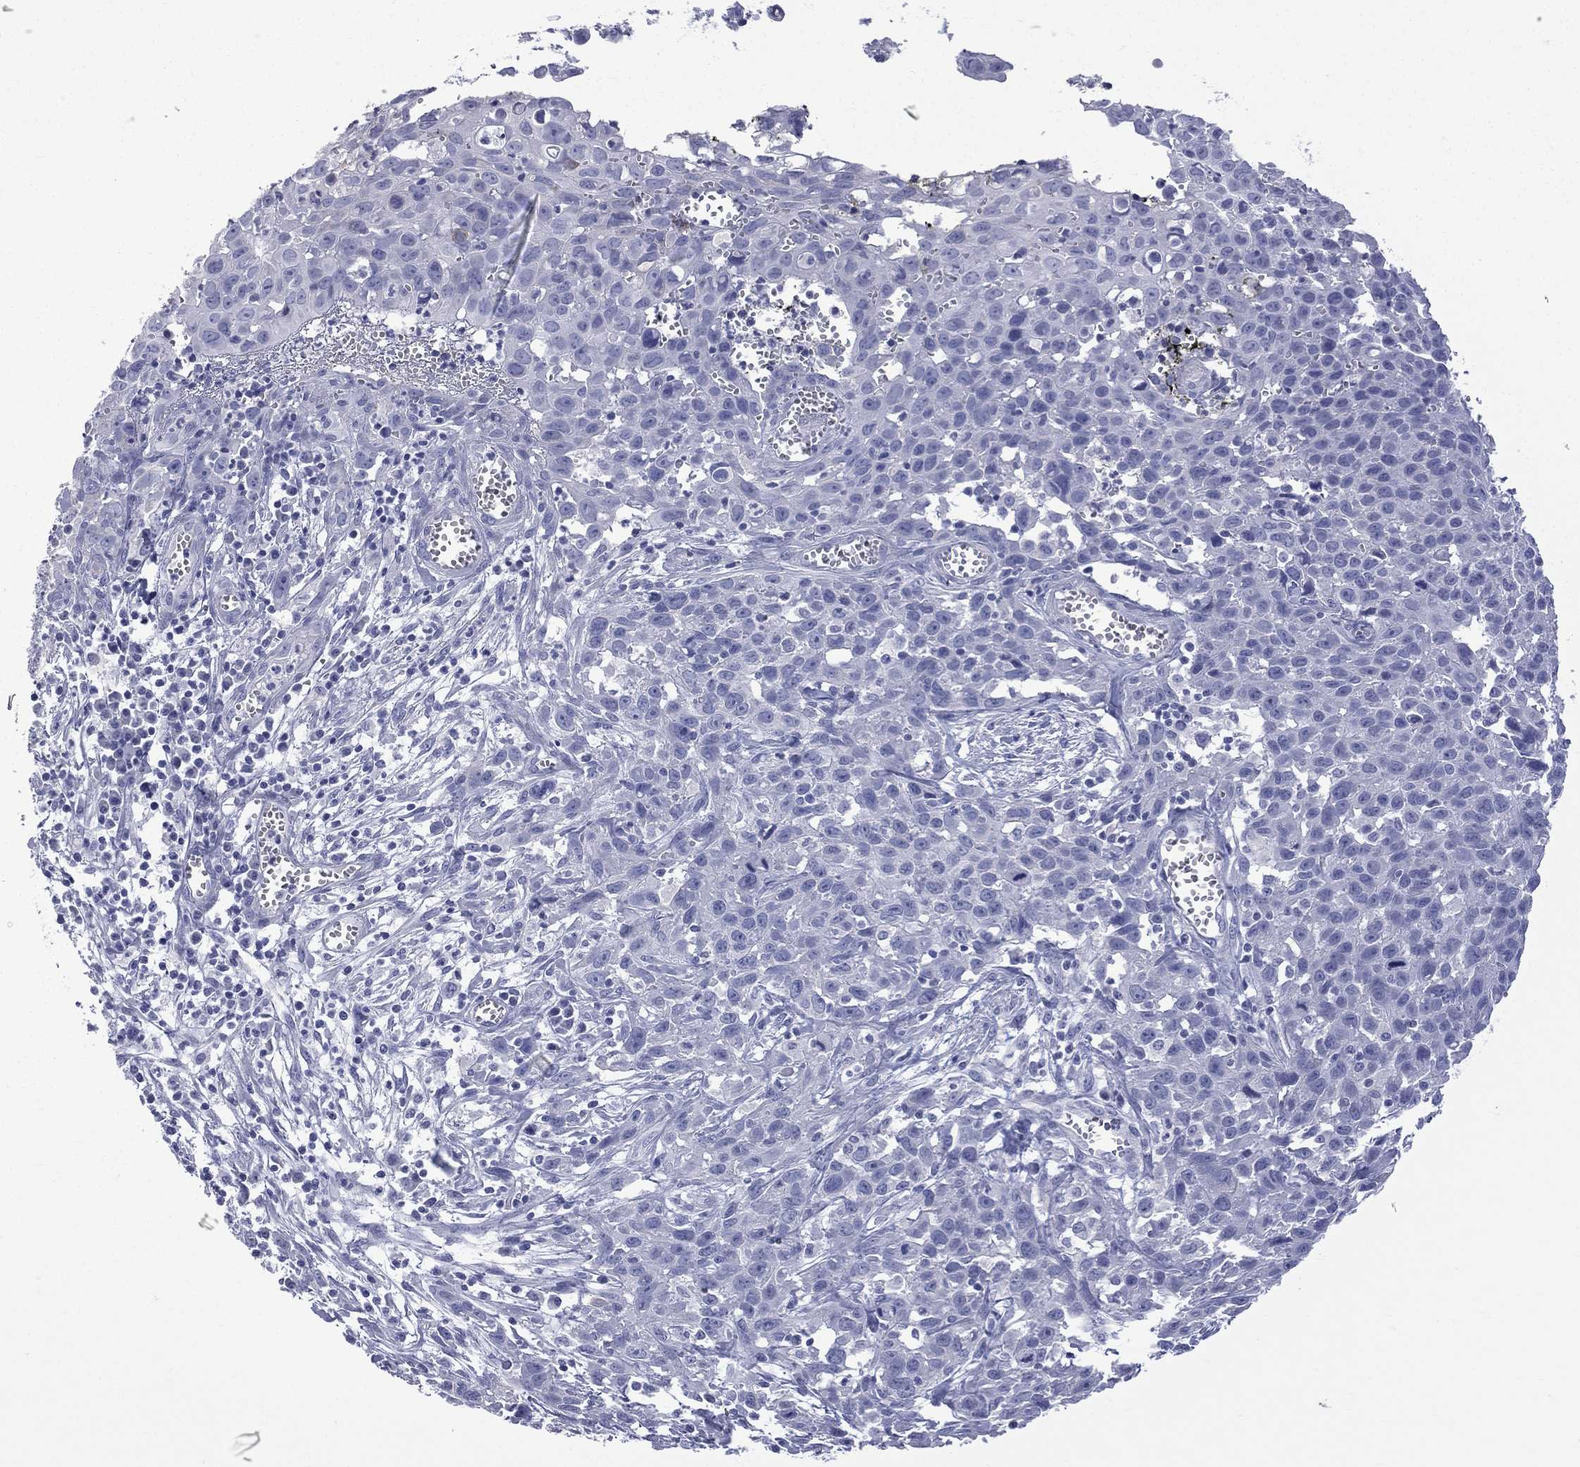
{"staining": {"intensity": "negative", "quantity": "none", "location": "none"}, "tissue": "cervical cancer", "cell_type": "Tumor cells", "image_type": "cancer", "snomed": [{"axis": "morphology", "description": "Squamous cell carcinoma, NOS"}, {"axis": "topography", "description": "Cervix"}], "caption": "Tumor cells show no significant protein staining in cervical cancer.", "gene": "CES2", "patient": {"sex": "female", "age": 38}}